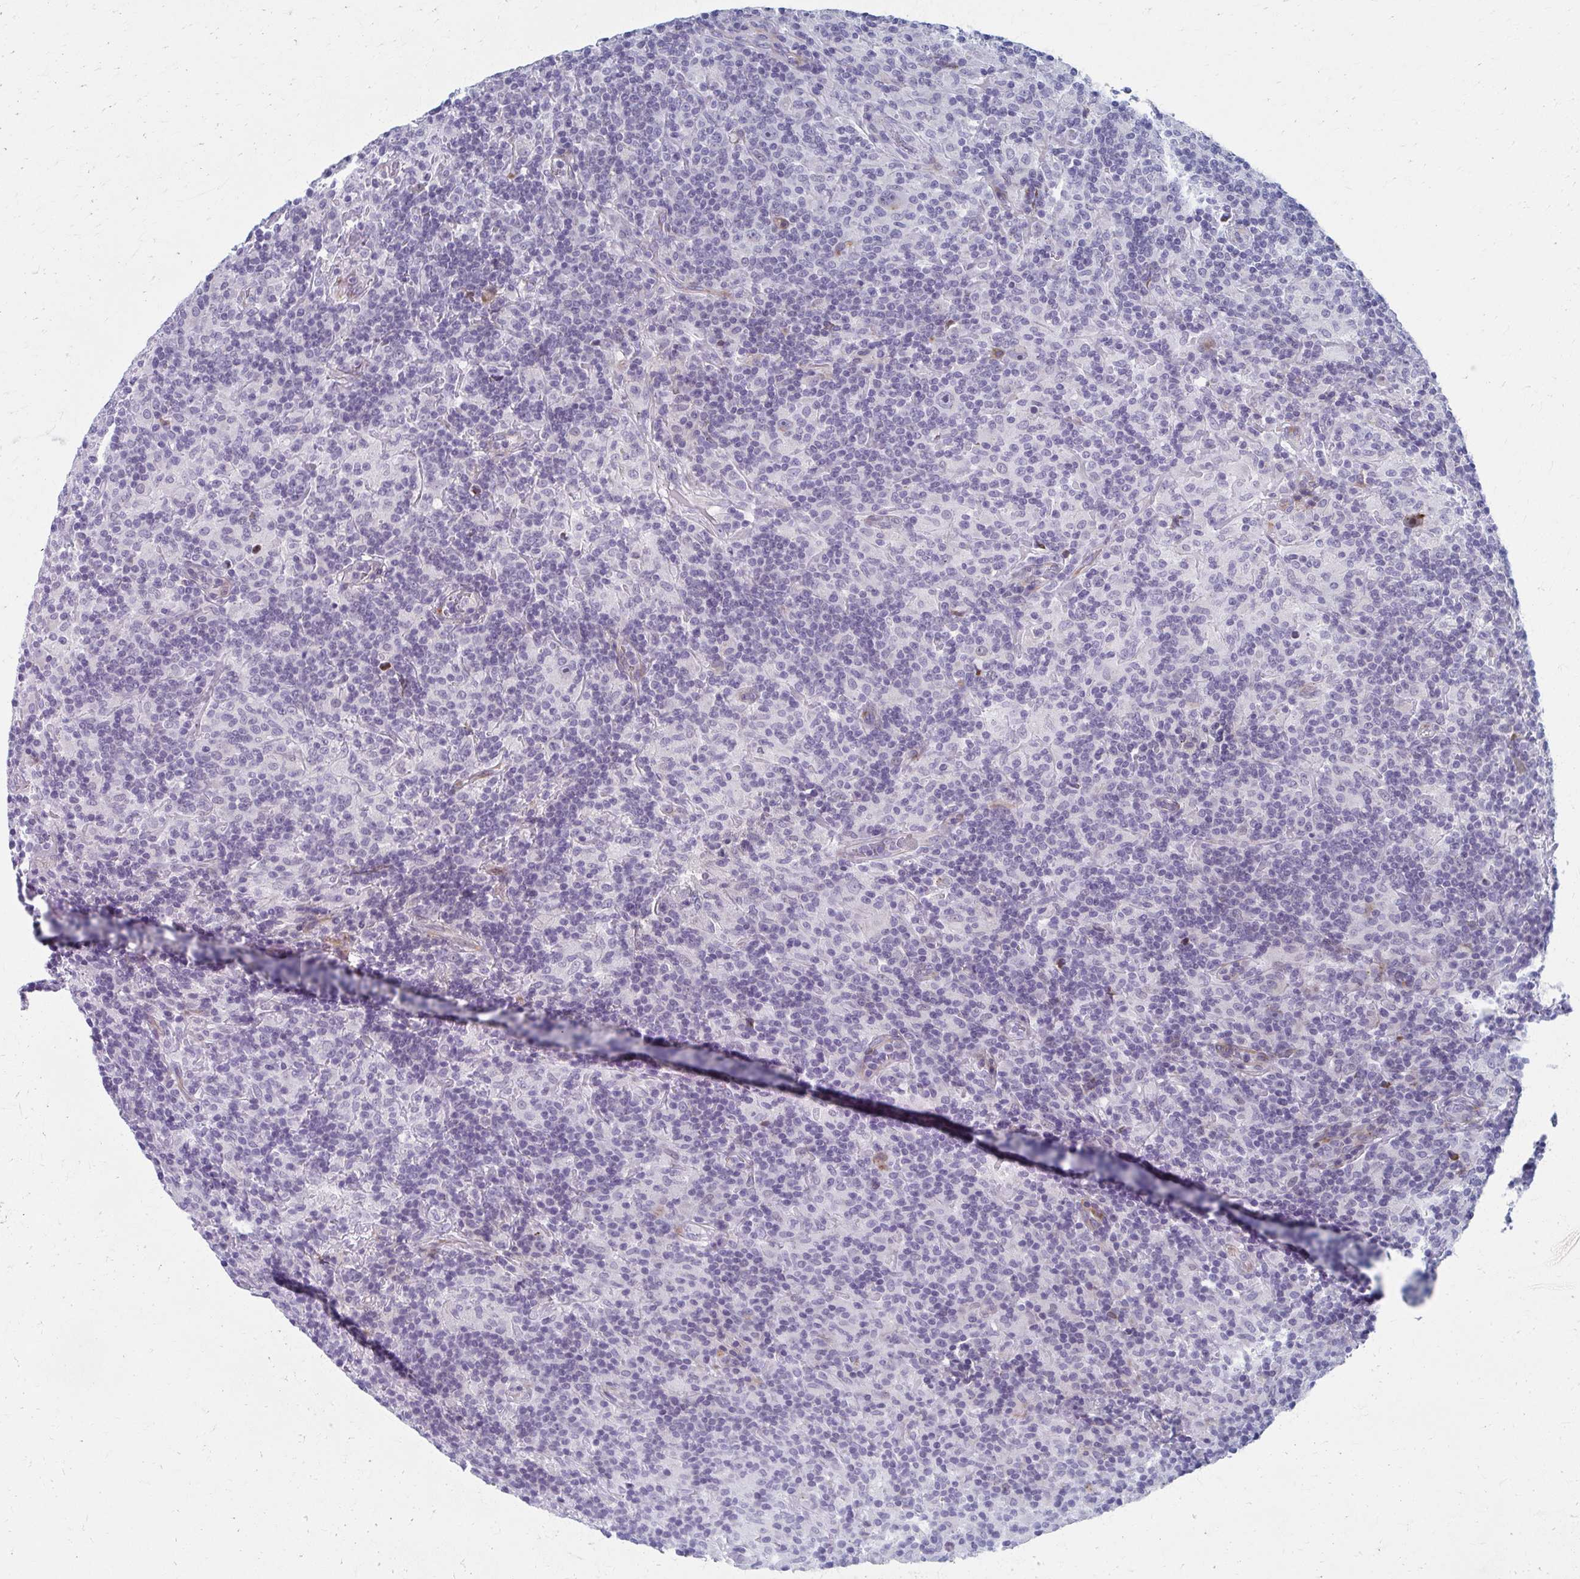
{"staining": {"intensity": "negative", "quantity": "none", "location": "none"}, "tissue": "lymphoma", "cell_type": "Tumor cells", "image_type": "cancer", "snomed": [{"axis": "morphology", "description": "Hodgkin's disease, NOS"}, {"axis": "topography", "description": "Lymph node"}], "caption": "High power microscopy image of an immunohistochemistry (IHC) image of Hodgkin's disease, revealing no significant positivity in tumor cells. (DAB immunohistochemistry (IHC) visualized using brightfield microscopy, high magnification).", "gene": "OLFM2", "patient": {"sex": "male", "age": 70}}